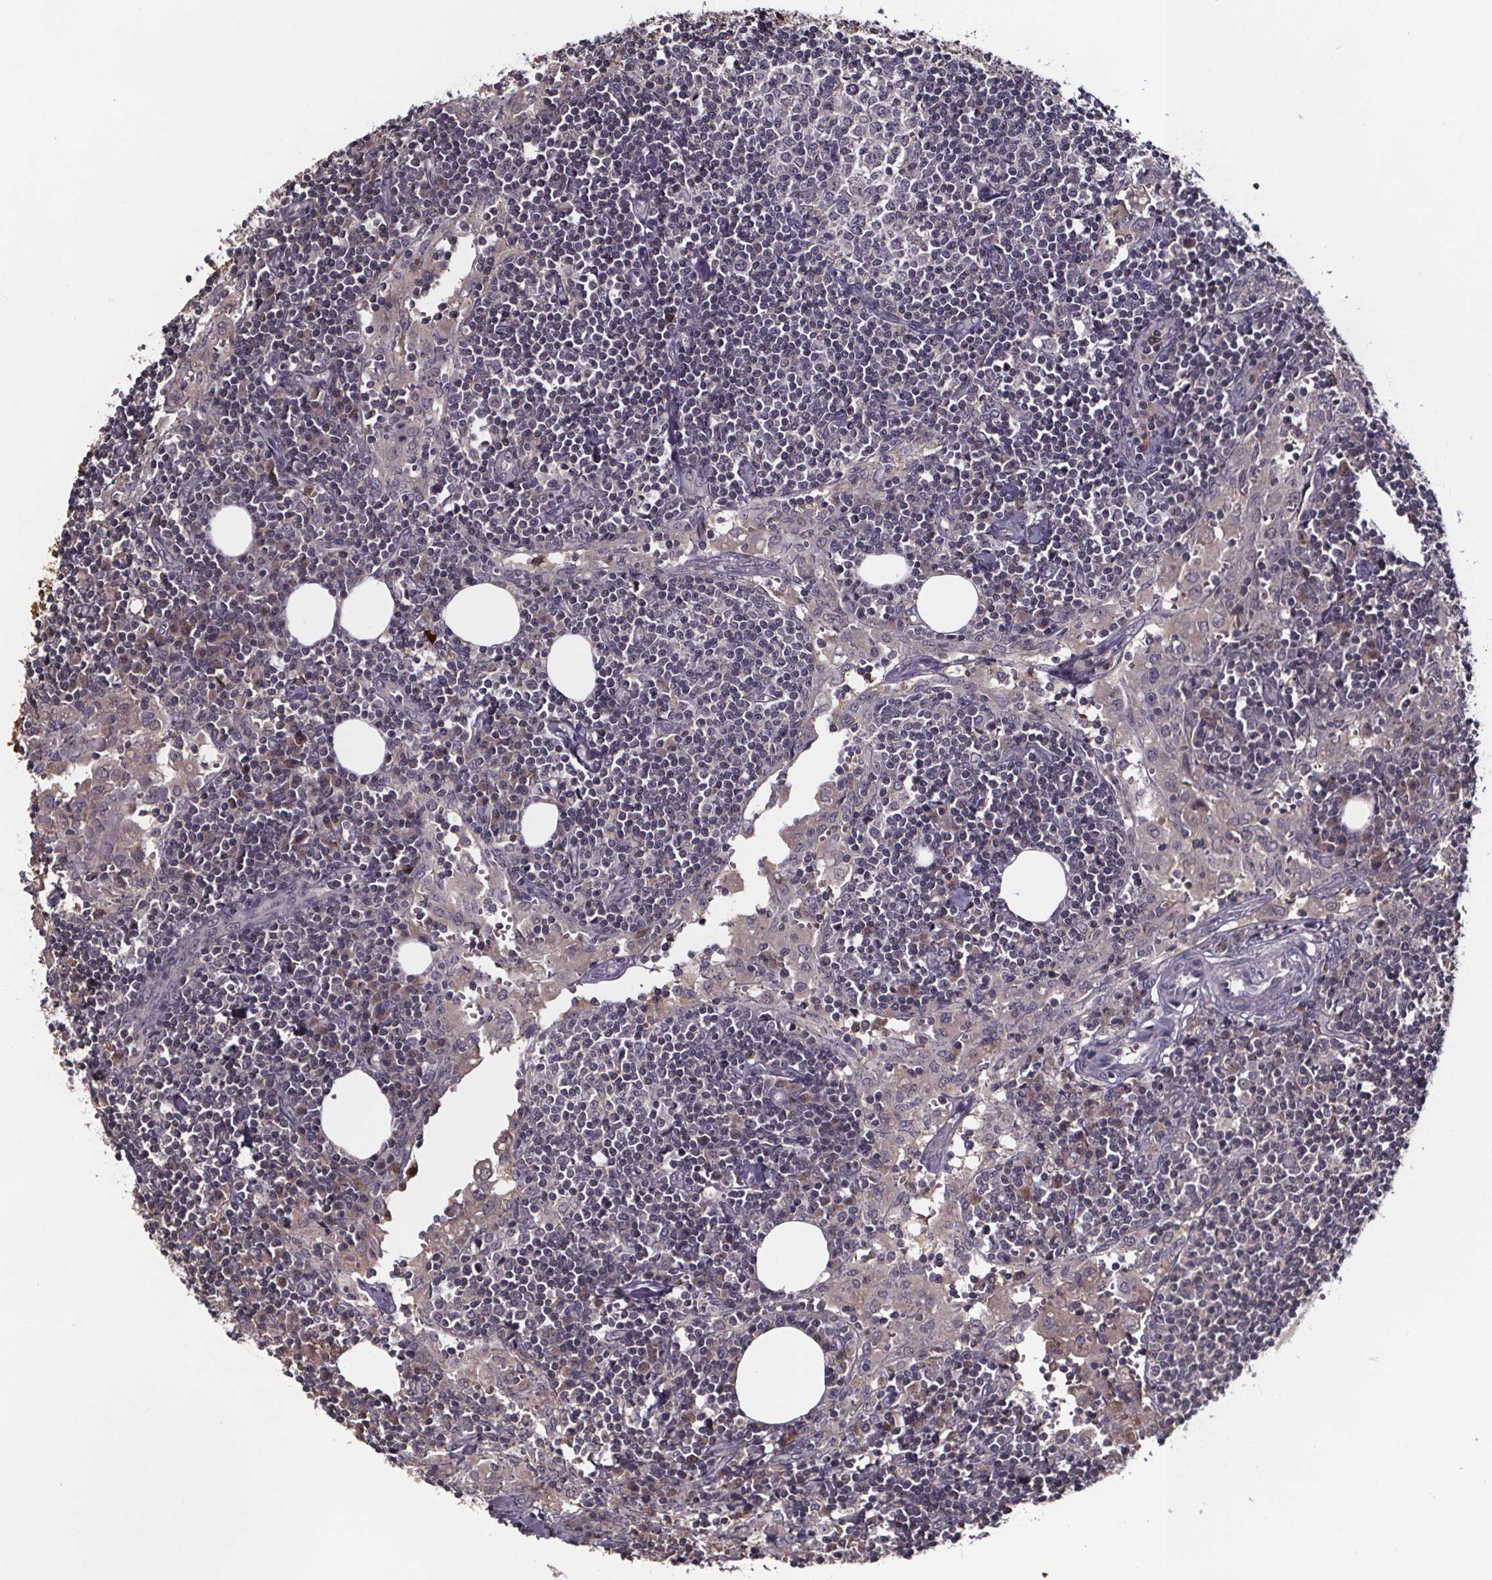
{"staining": {"intensity": "negative", "quantity": "none", "location": "none"}, "tissue": "lymph node", "cell_type": "Germinal center cells", "image_type": "normal", "snomed": [{"axis": "morphology", "description": "Normal tissue, NOS"}, {"axis": "topography", "description": "Lymph node"}], "caption": "High magnification brightfield microscopy of unremarkable lymph node stained with DAB (brown) and counterstained with hematoxylin (blue): germinal center cells show no significant positivity.", "gene": "SMIM1", "patient": {"sex": "male", "age": 55}}